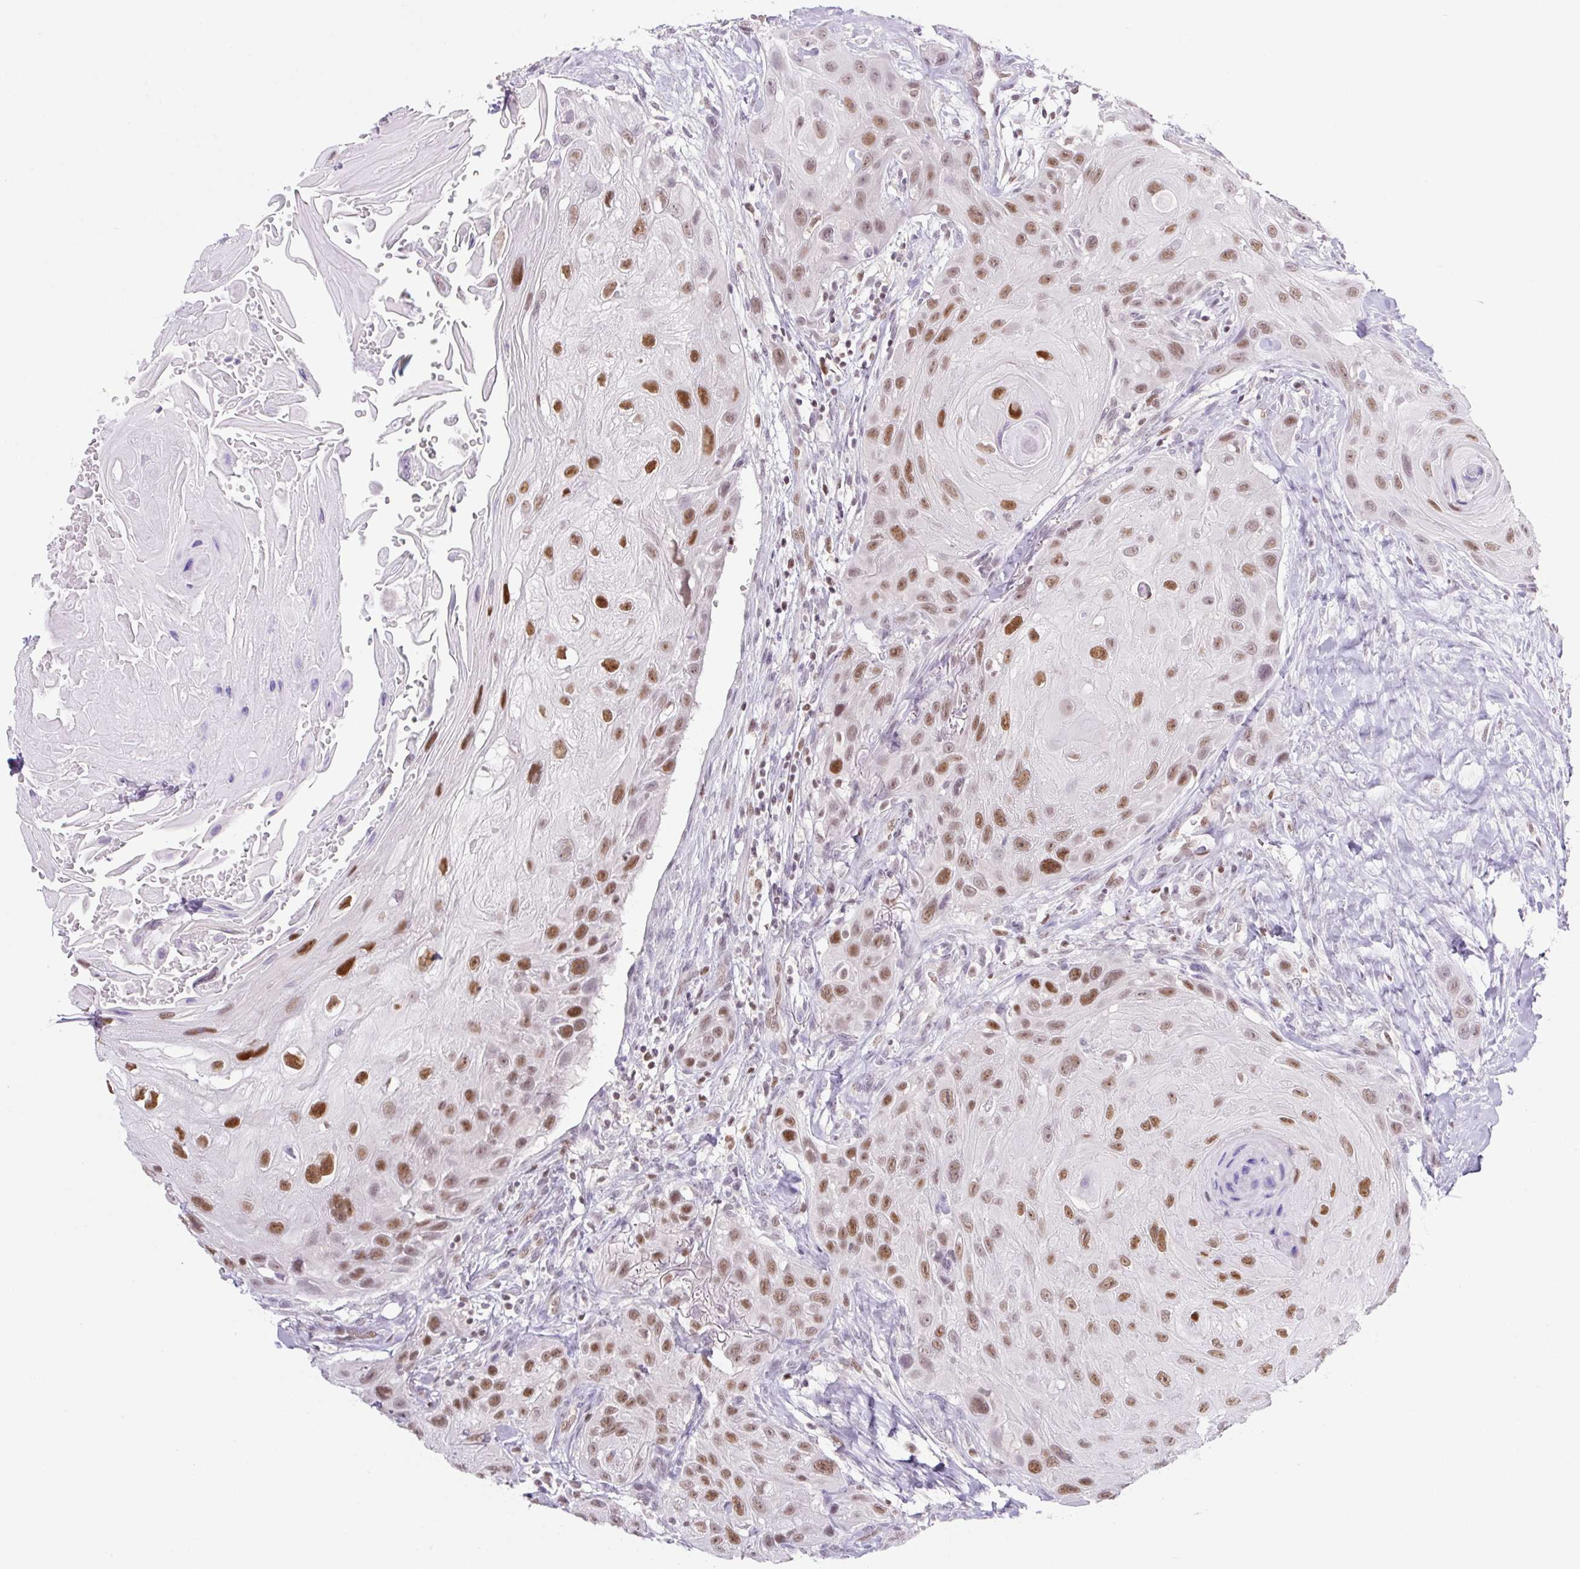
{"staining": {"intensity": "moderate", "quantity": ">75%", "location": "nuclear"}, "tissue": "head and neck cancer", "cell_type": "Tumor cells", "image_type": "cancer", "snomed": [{"axis": "morphology", "description": "Squamous cell carcinoma, NOS"}, {"axis": "topography", "description": "Head-Neck"}], "caption": "DAB (3,3'-diaminobenzidine) immunohistochemical staining of human squamous cell carcinoma (head and neck) displays moderate nuclear protein positivity in approximately >75% of tumor cells.", "gene": "TLE3", "patient": {"sex": "male", "age": 81}}